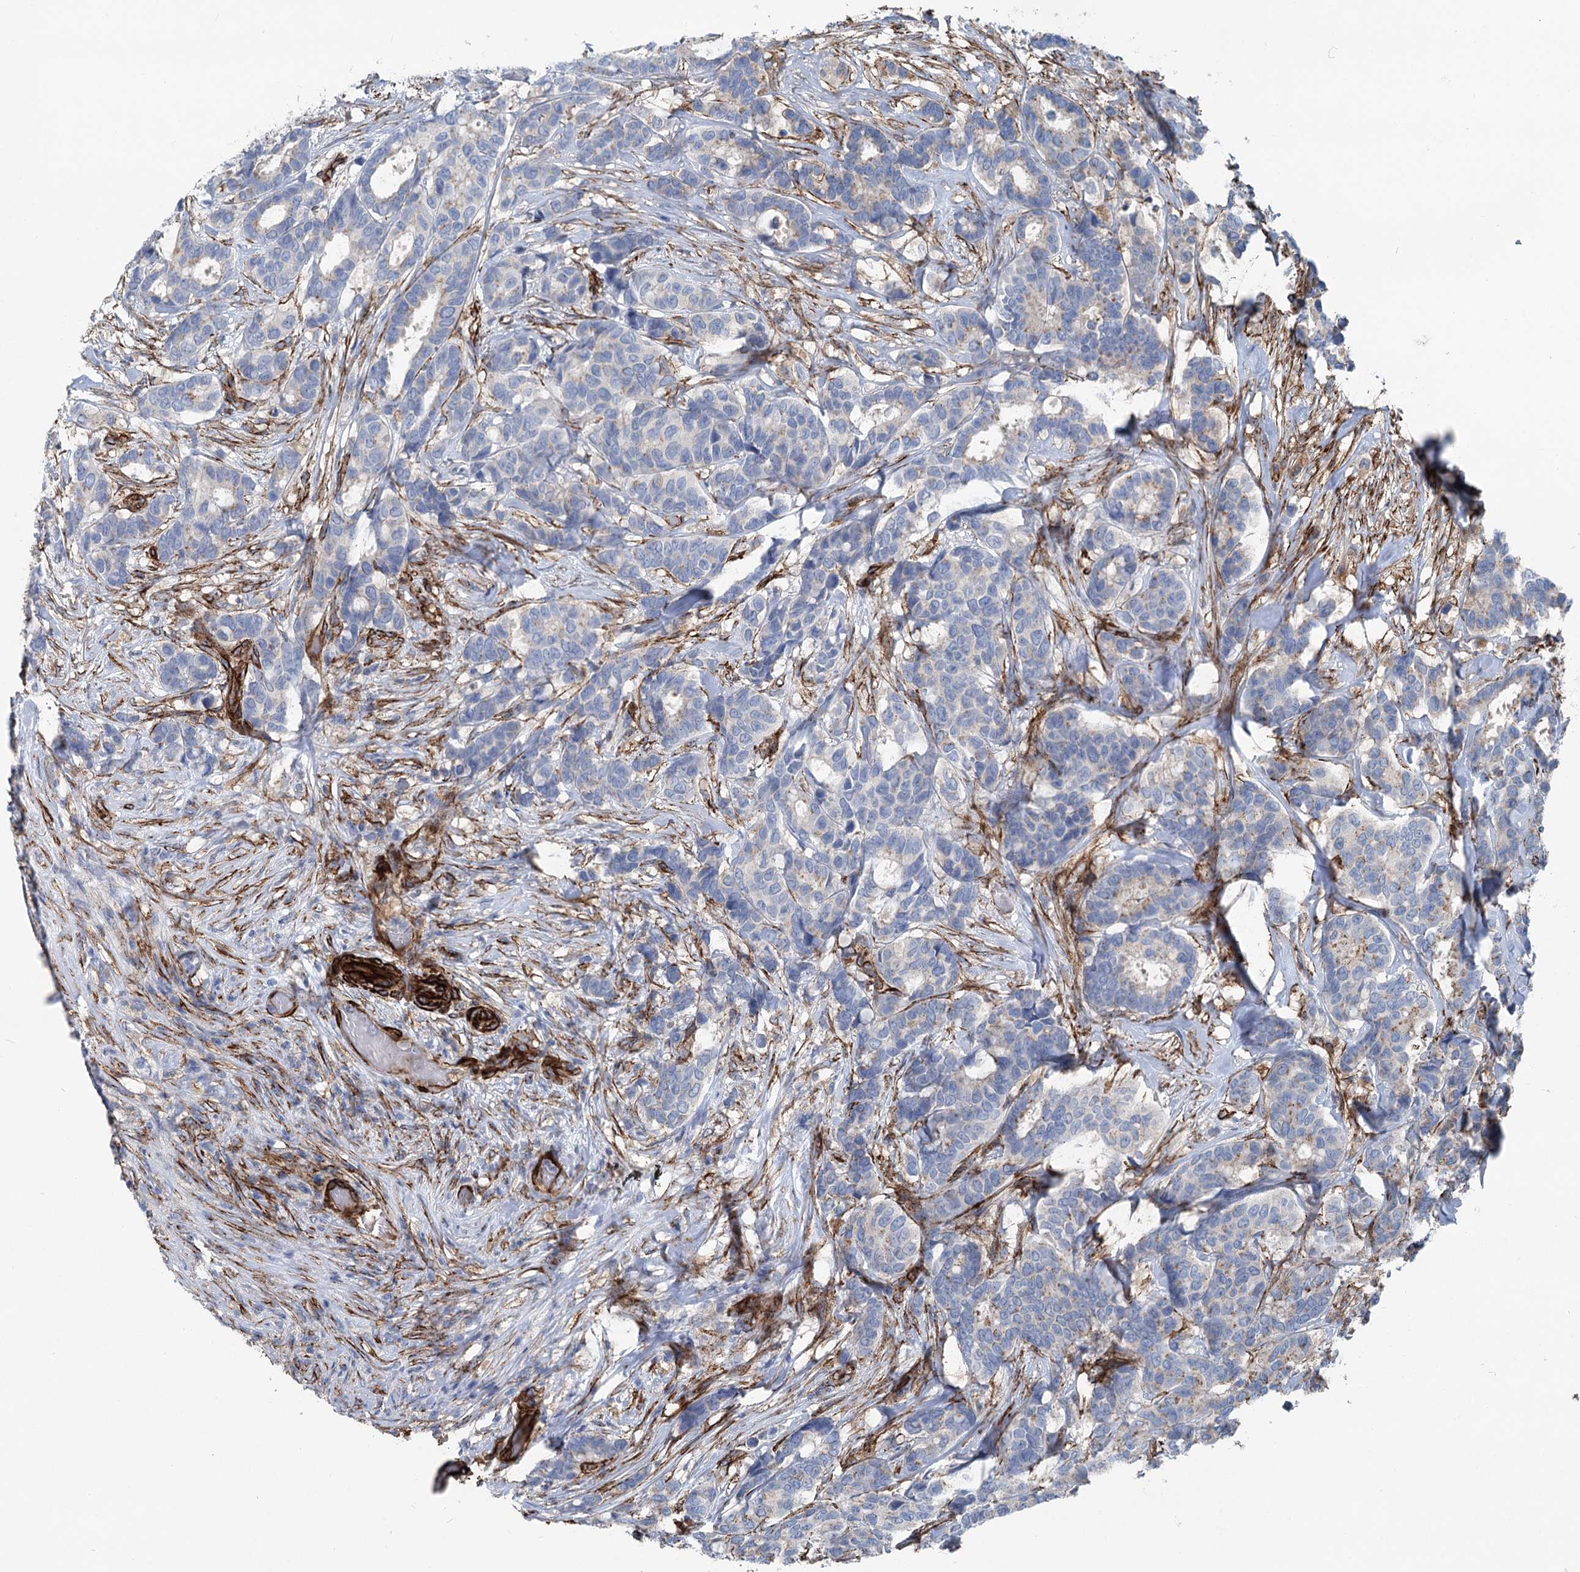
{"staining": {"intensity": "negative", "quantity": "none", "location": "none"}, "tissue": "breast cancer", "cell_type": "Tumor cells", "image_type": "cancer", "snomed": [{"axis": "morphology", "description": "Duct carcinoma"}, {"axis": "topography", "description": "Breast"}], "caption": "Breast invasive ductal carcinoma was stained to show a protein in brown. There is no significant staining in tumor cells. Nuclei are stained in blue.", "gene": "IQSEC1", "patient": {"sex": "female", "age": 87}}